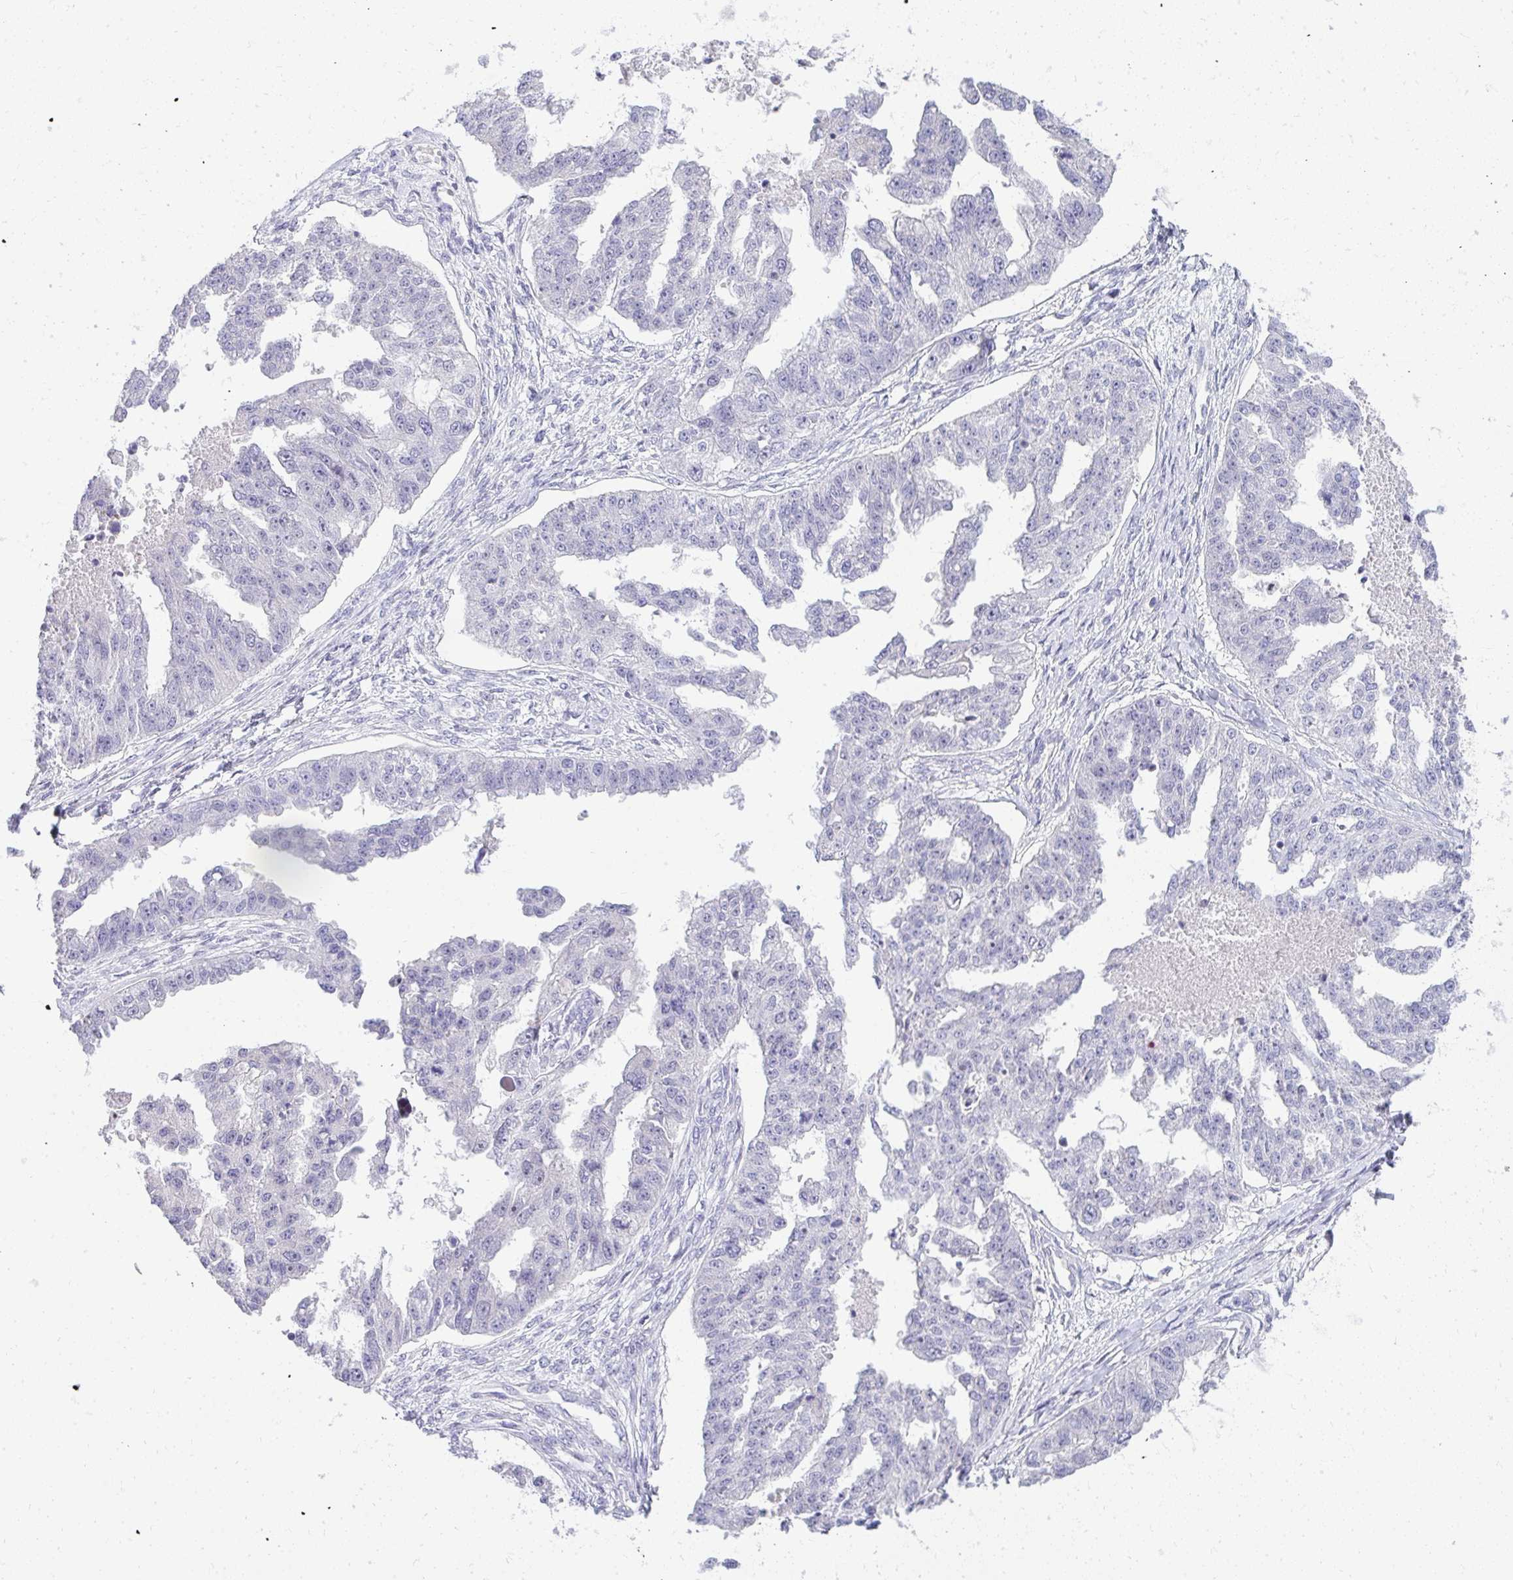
{"staining": {"intensity": "negative", "quantity": "none", "location": "none"}, "tissue": "ovarian cancer", "cell_type": "Tumor cells", "image_type": "cancer", "snomed": [{"axis": "morphology", "description": "Cystadenocarcinoma, serous, NOS"}, {"axis": "topography", "description": "Ovary"}], "caption": "This is an immunohistochemistry micrograph of ovarian cancer. There is no expression in tumor cells.", "gene": "EID3", "patient": {"sex": "female", "age": 58}}